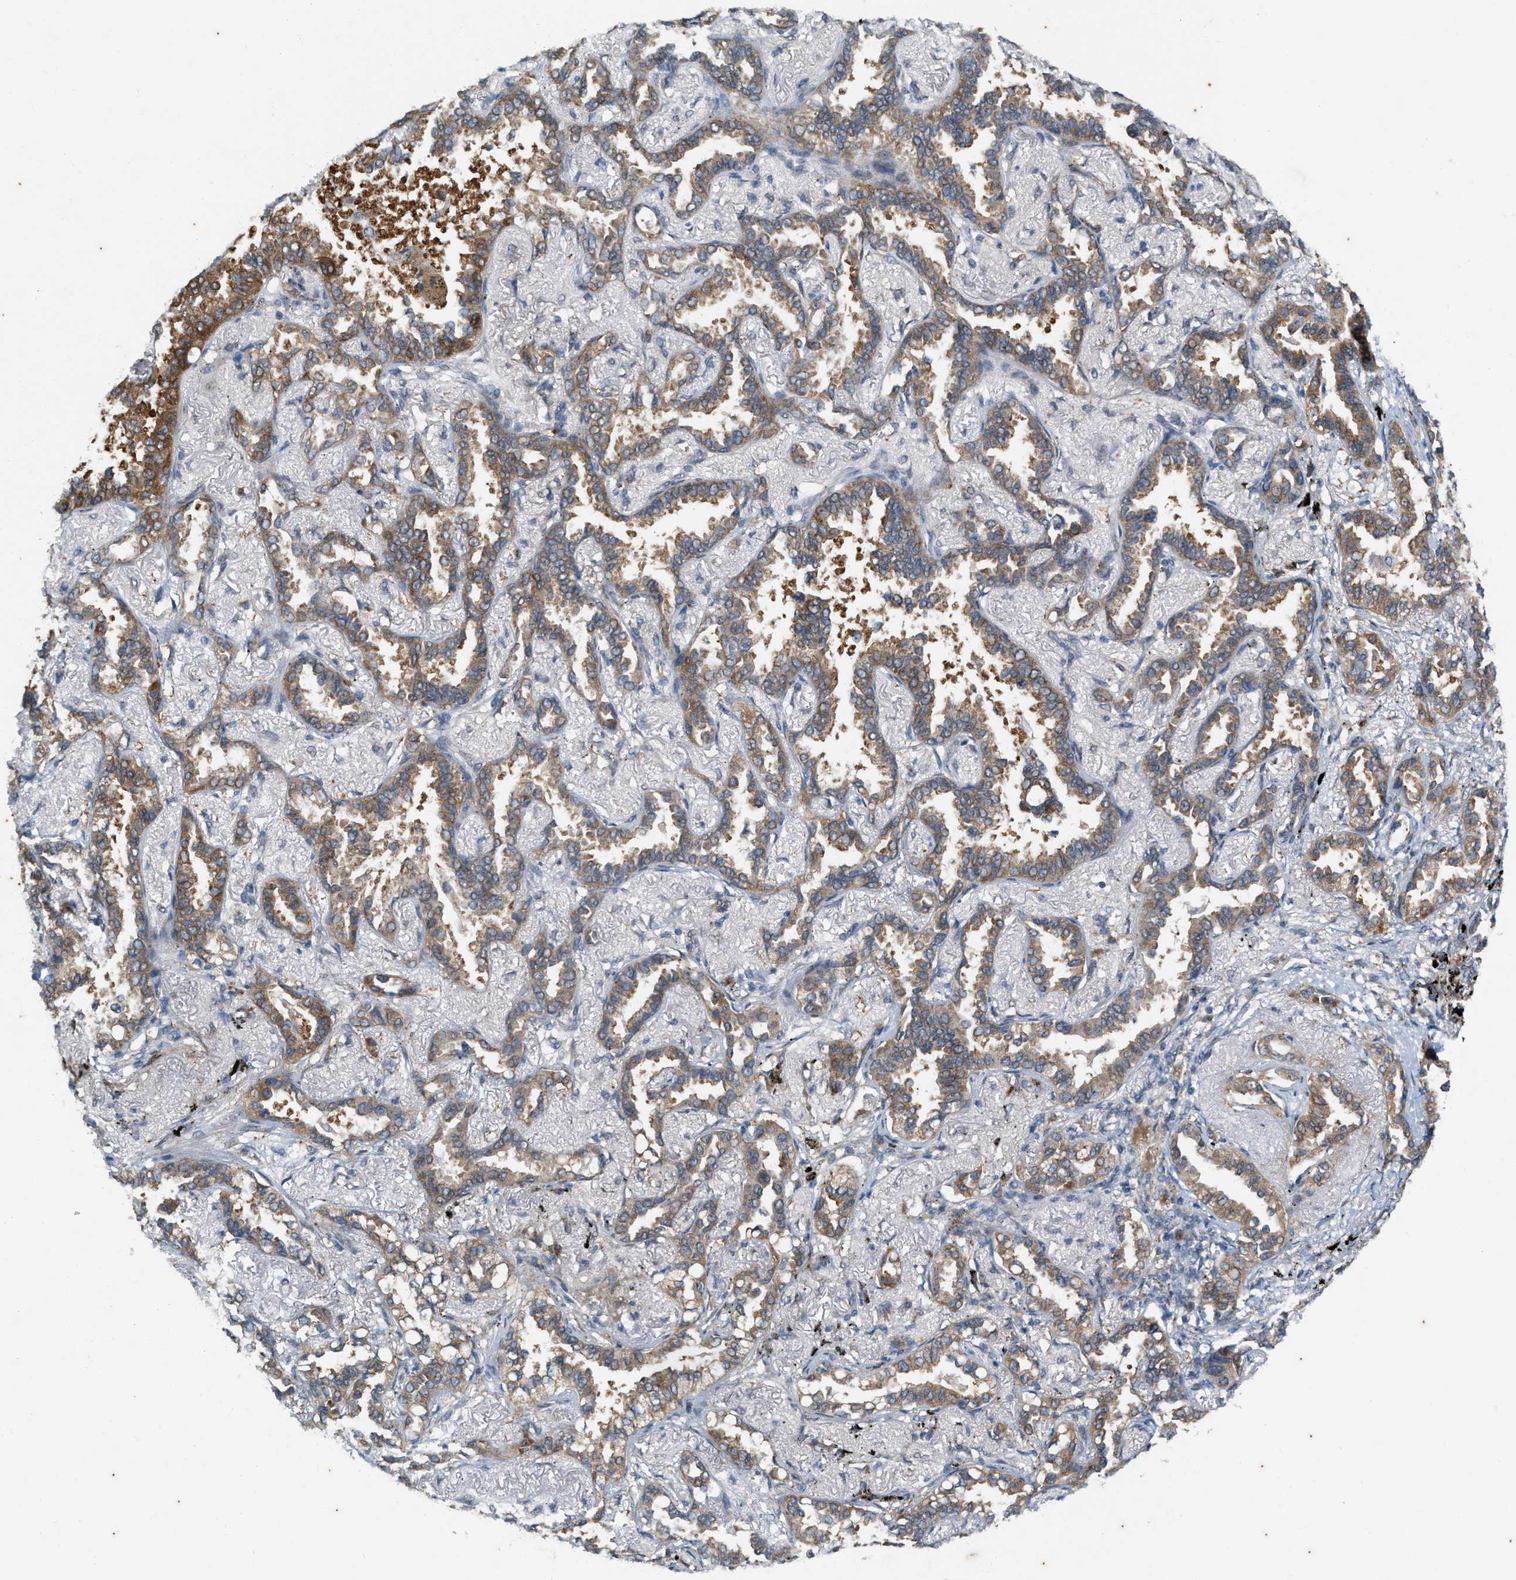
{"staining": {"intensity": "moderate", "quantity": ">75%", "location": "cytoplasmic/membranous"}, "tissue": "lung cancer", "cell_type": "Tumor cells", "image_type": "cancer", "snomed": [{"axis": "morphology", "description": "Adenocarcinoma, NOS"}, {"axis": "topography", "description": "Lung"}], "caption": "A high-resolution photomicrograph shows immunohistochemistry (IHC) staining of adenocarcinoma (lung), which exhibits moderate cytoplasmic/membranous positivity in approximately >75% of tumor cells. (IHC, brightfield microscopy, high magnification).", "gene": "CHPF2", "patient": {"sex": "male", "age": 59}}